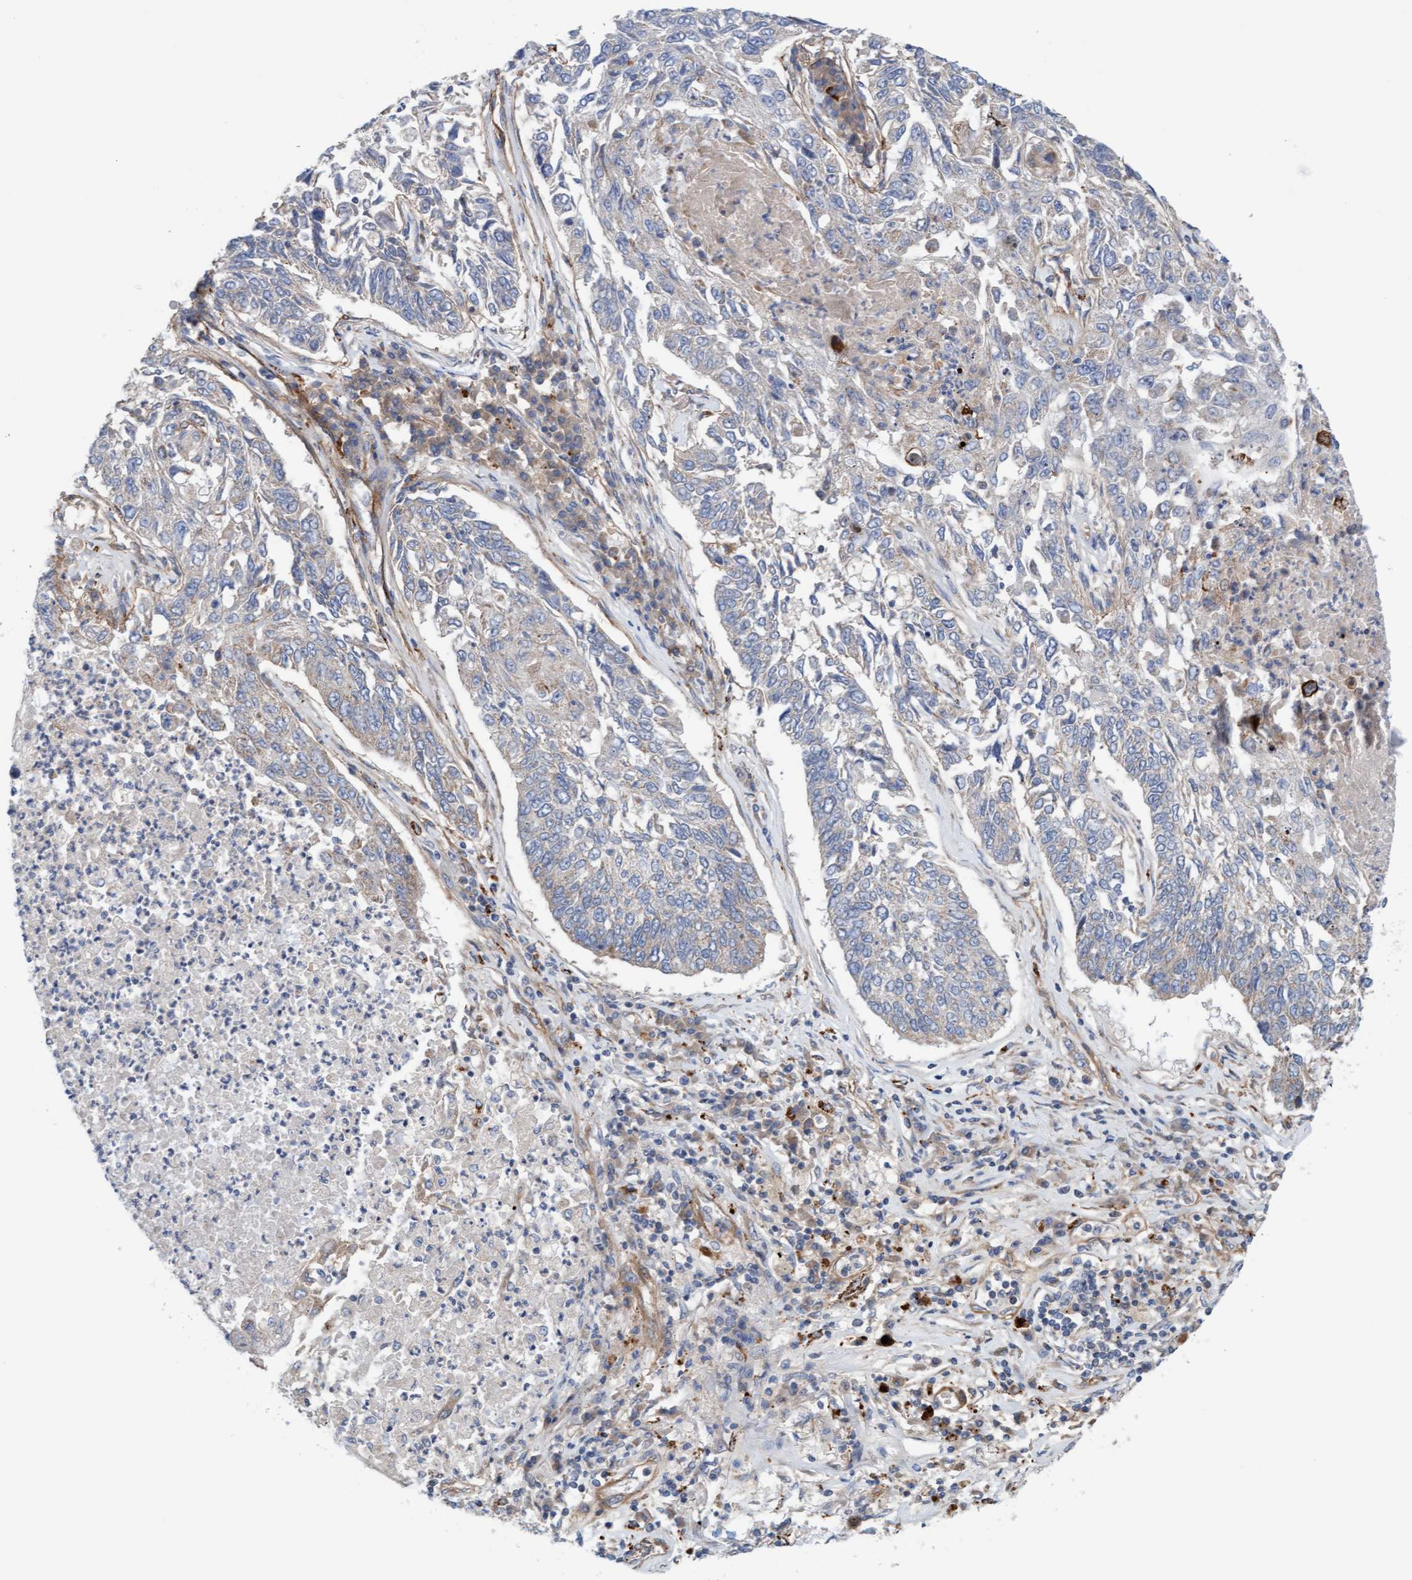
{"staining": {"intensity": "negative", "quantity": "none", "location": "none"}, "tissue": "lung cancer", "cell_type": "Tumor cells", "image_type": "cancer", "snomed": [{"axis": "morphology", "description": "Normal tissue, NOS"}, {"axis": "morphology", "description": "Squamous cell carcinoma, NOS"}, {"axis": "topography", "description": "Cartilage tissue"}, {"axis": "topography", "description": "Bronchus"}, {"axis": "topography", "description": "Lung"}], "caption": "A high-resolution micrograph shows immunohistochemistry staining of lung cancer (squamous cell carcinoma), which shows no significant staining in tumor cells.", "gene": "CDK5RAP3", "patient": {"sex": "female", "age": 49}}